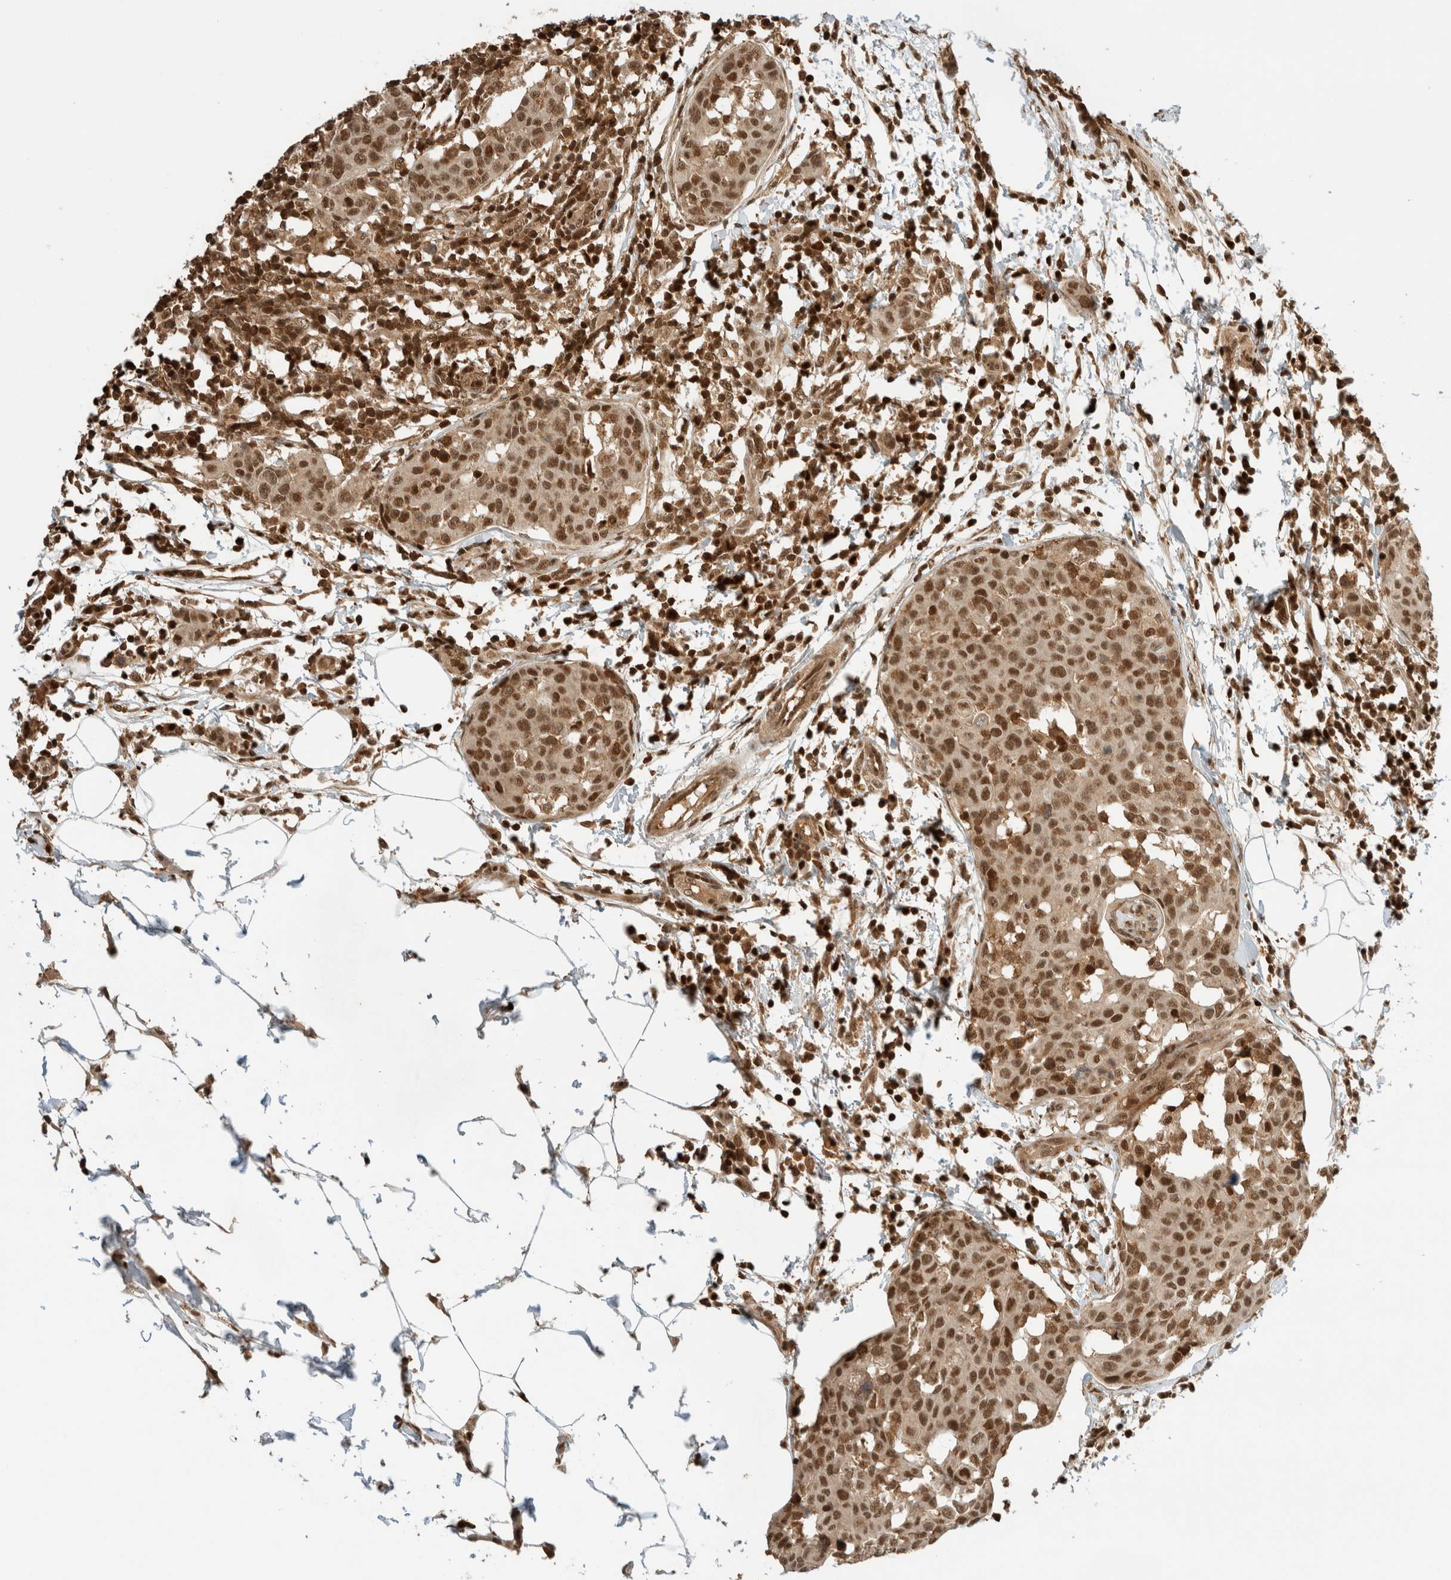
{"staining": {"intensity": "moderate", "quantity": ">75%", "location": "cytoplasmic/membranous,nuclear"}, "tissue": "breast cancer", "cell_type": "Tumor cells", "image_type": "cancer", "snomed": [{"axis": "morphology", "description": "Normal tissue, NOS"}, {"axis": "morphology", "description": "Duct carcinoma"}, {"axis": "topography", "description": "Breast"}], "caption": "Breast cancer (intraductal carcinoma) stained with IHC exhibits moderate cytoplasmic/membranous and nuclear positivity in approximately >75% of tumor cells. The protein is stained brown, and the nuclei are stained in blue (DAB (3,3'-diaminobenzidine) IHC with brightfield microscopy, high magnification).", "gene": "SNRNP40", "patient": {"sex": "female", "age": 37}}